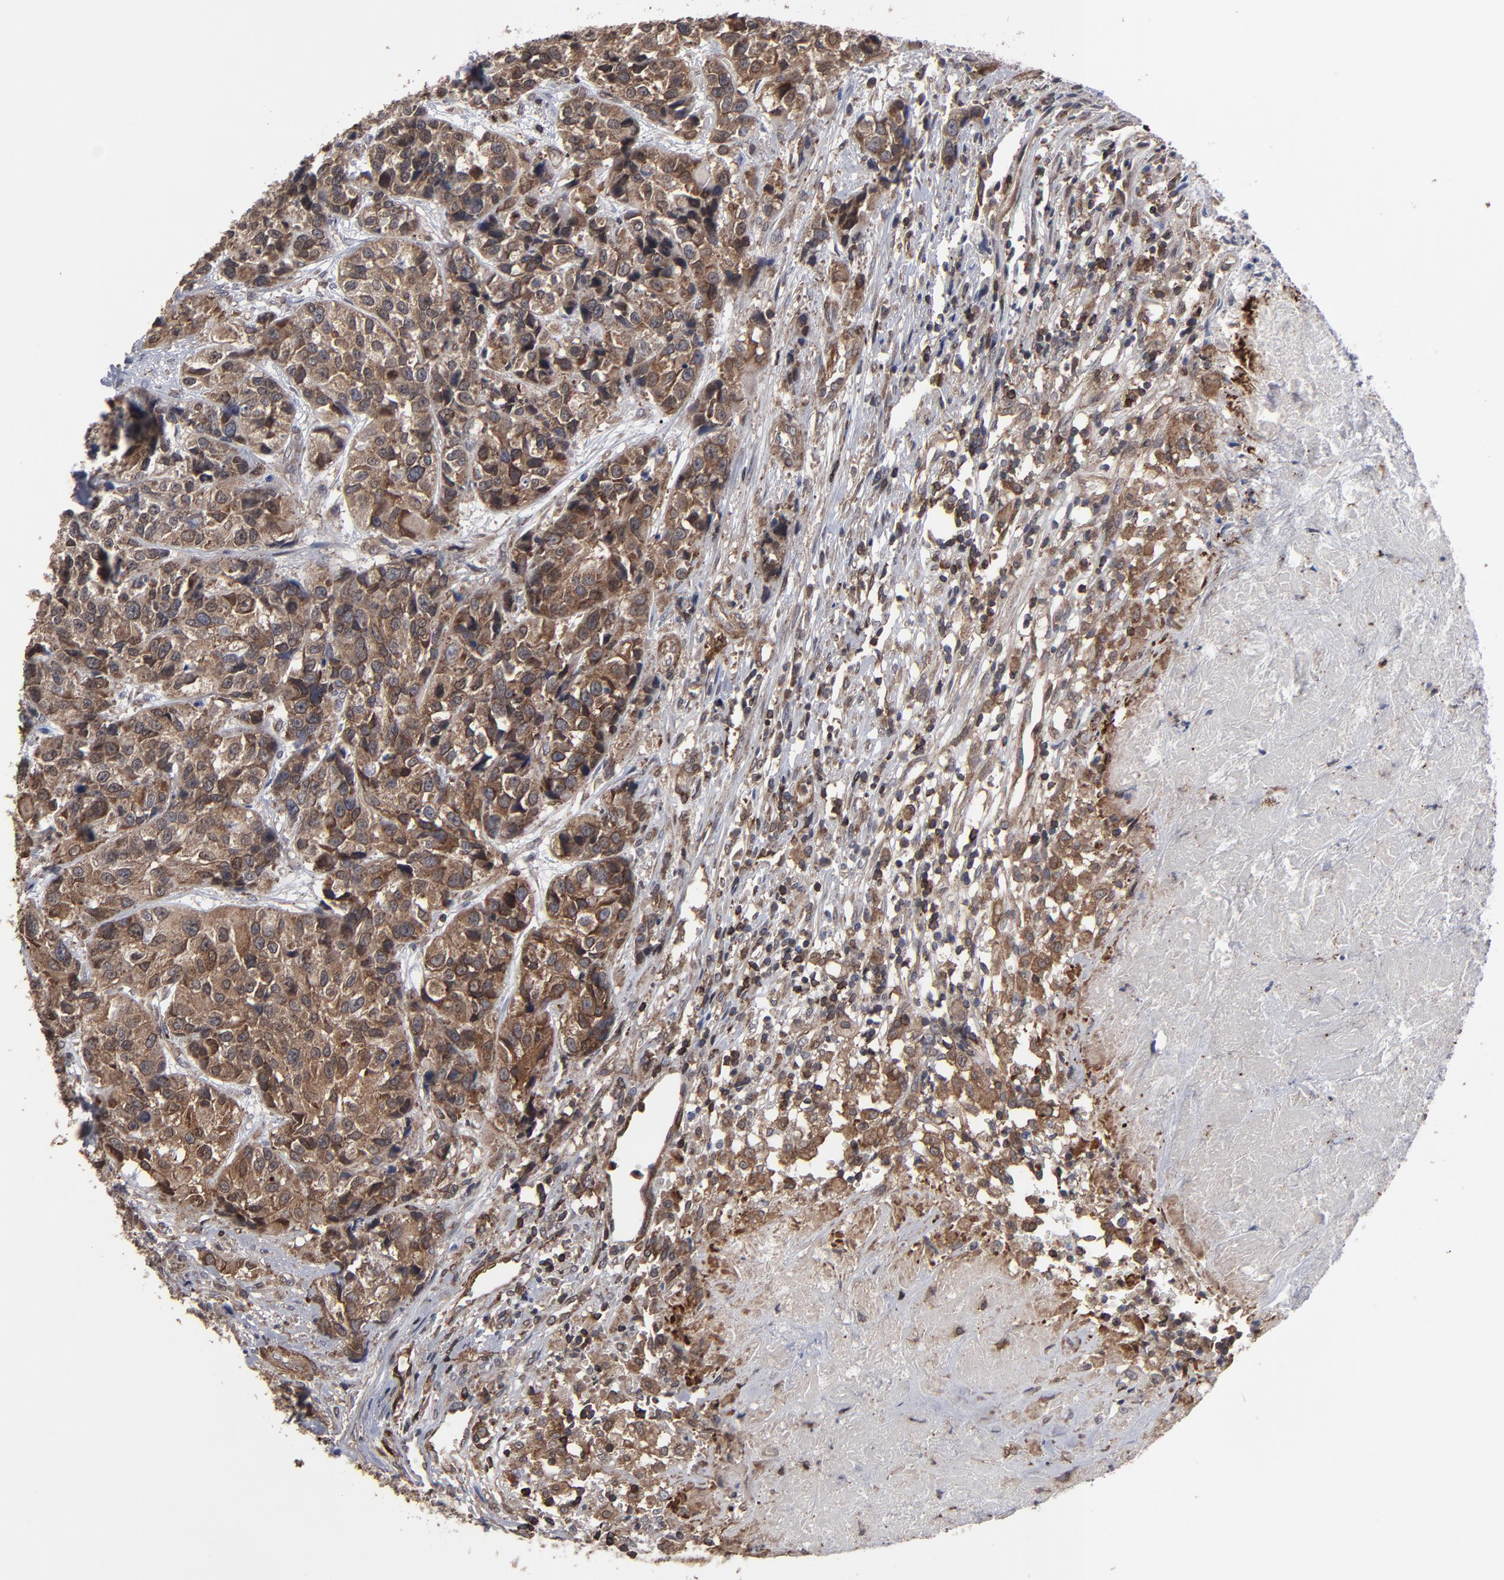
{"staining": {"intensity": "strong", "quantity": ">75%", "location": "cytoplasmic/membranous,nuclear"}, "tissue": "urothelial cancer", "cell_type": "Tumor cells", "image_type": "cancer", "snomed": [{"axis": "morphology", "description": "Urothelial carcinoma, High grade"}, {"axis": "topography", "description": "Urinary bladder"}], "caption": "Immunohistochemistry (DAB) staining of urothelial cancer exhibits strong cytoplasmic/membranous and nuclear protein expression in about >75% of tumor cells. (DAB (3,3'-diaminobenzidine) IHC with brightfield microscopy, high magnification).", "gene": "KIAA2026", "patient": {"sex": "female", "age": 81}}